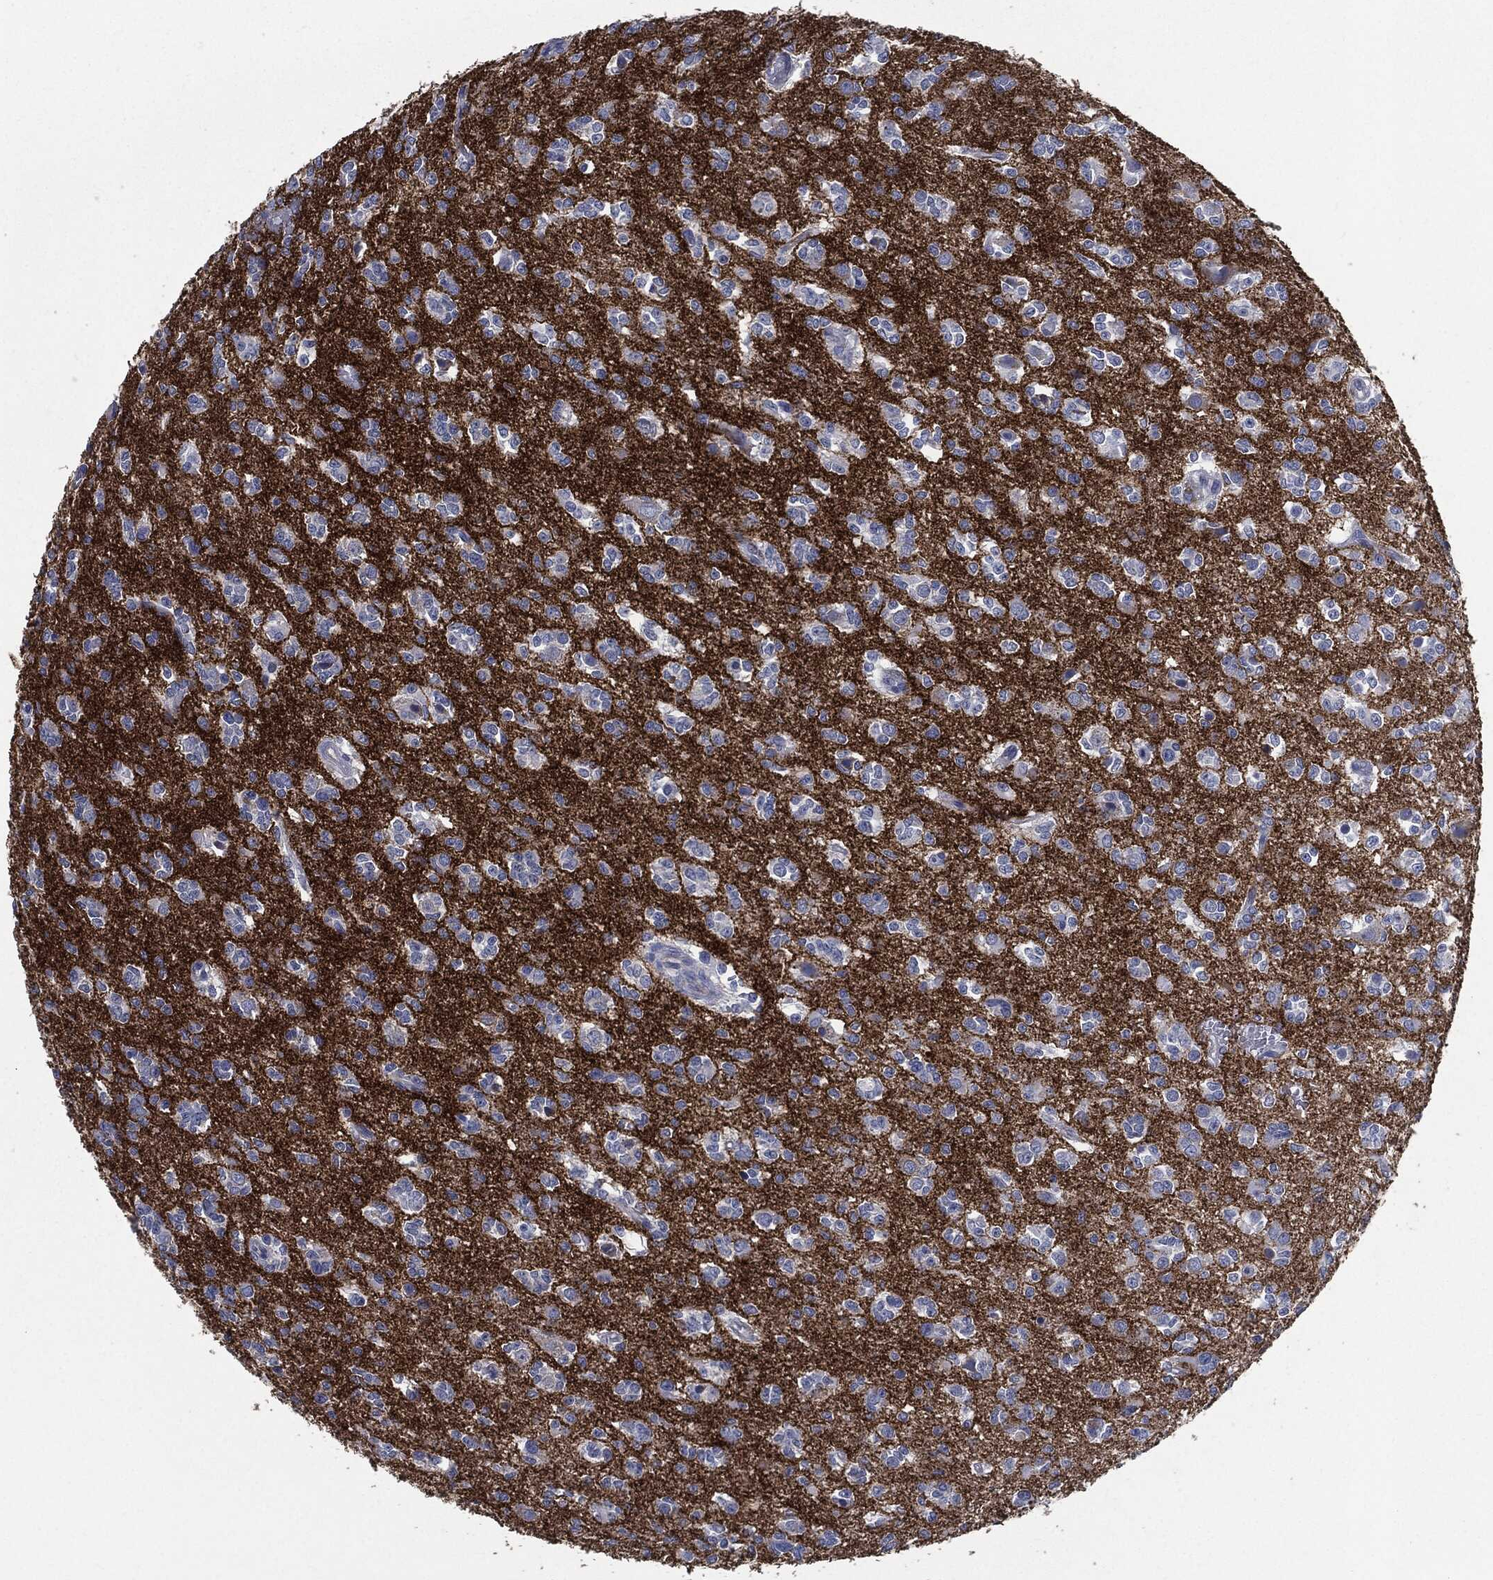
{"staining": {"intensity": "negative", "quantity": "none", "location": "none"}, "tissue": "glioma", "cell_type": "Tumor cells", "image_type": "cancer", "snomed": [{"axis": "morphology", "description": "Glioma, malignant, Low grade"}, {"axis": "topography", "description": "Brain"}], "caption": "A histopathology image of human low-grade glioma (malignant) is negative for staining in tumor cells. The staining was performed using DAB to visualize the protein expression in brown, while the nuclei were stained in blue with hematoxylin (Magnification: 20x).", "gene": "CD27", "patient": {"sex": "female", "age": 45}}